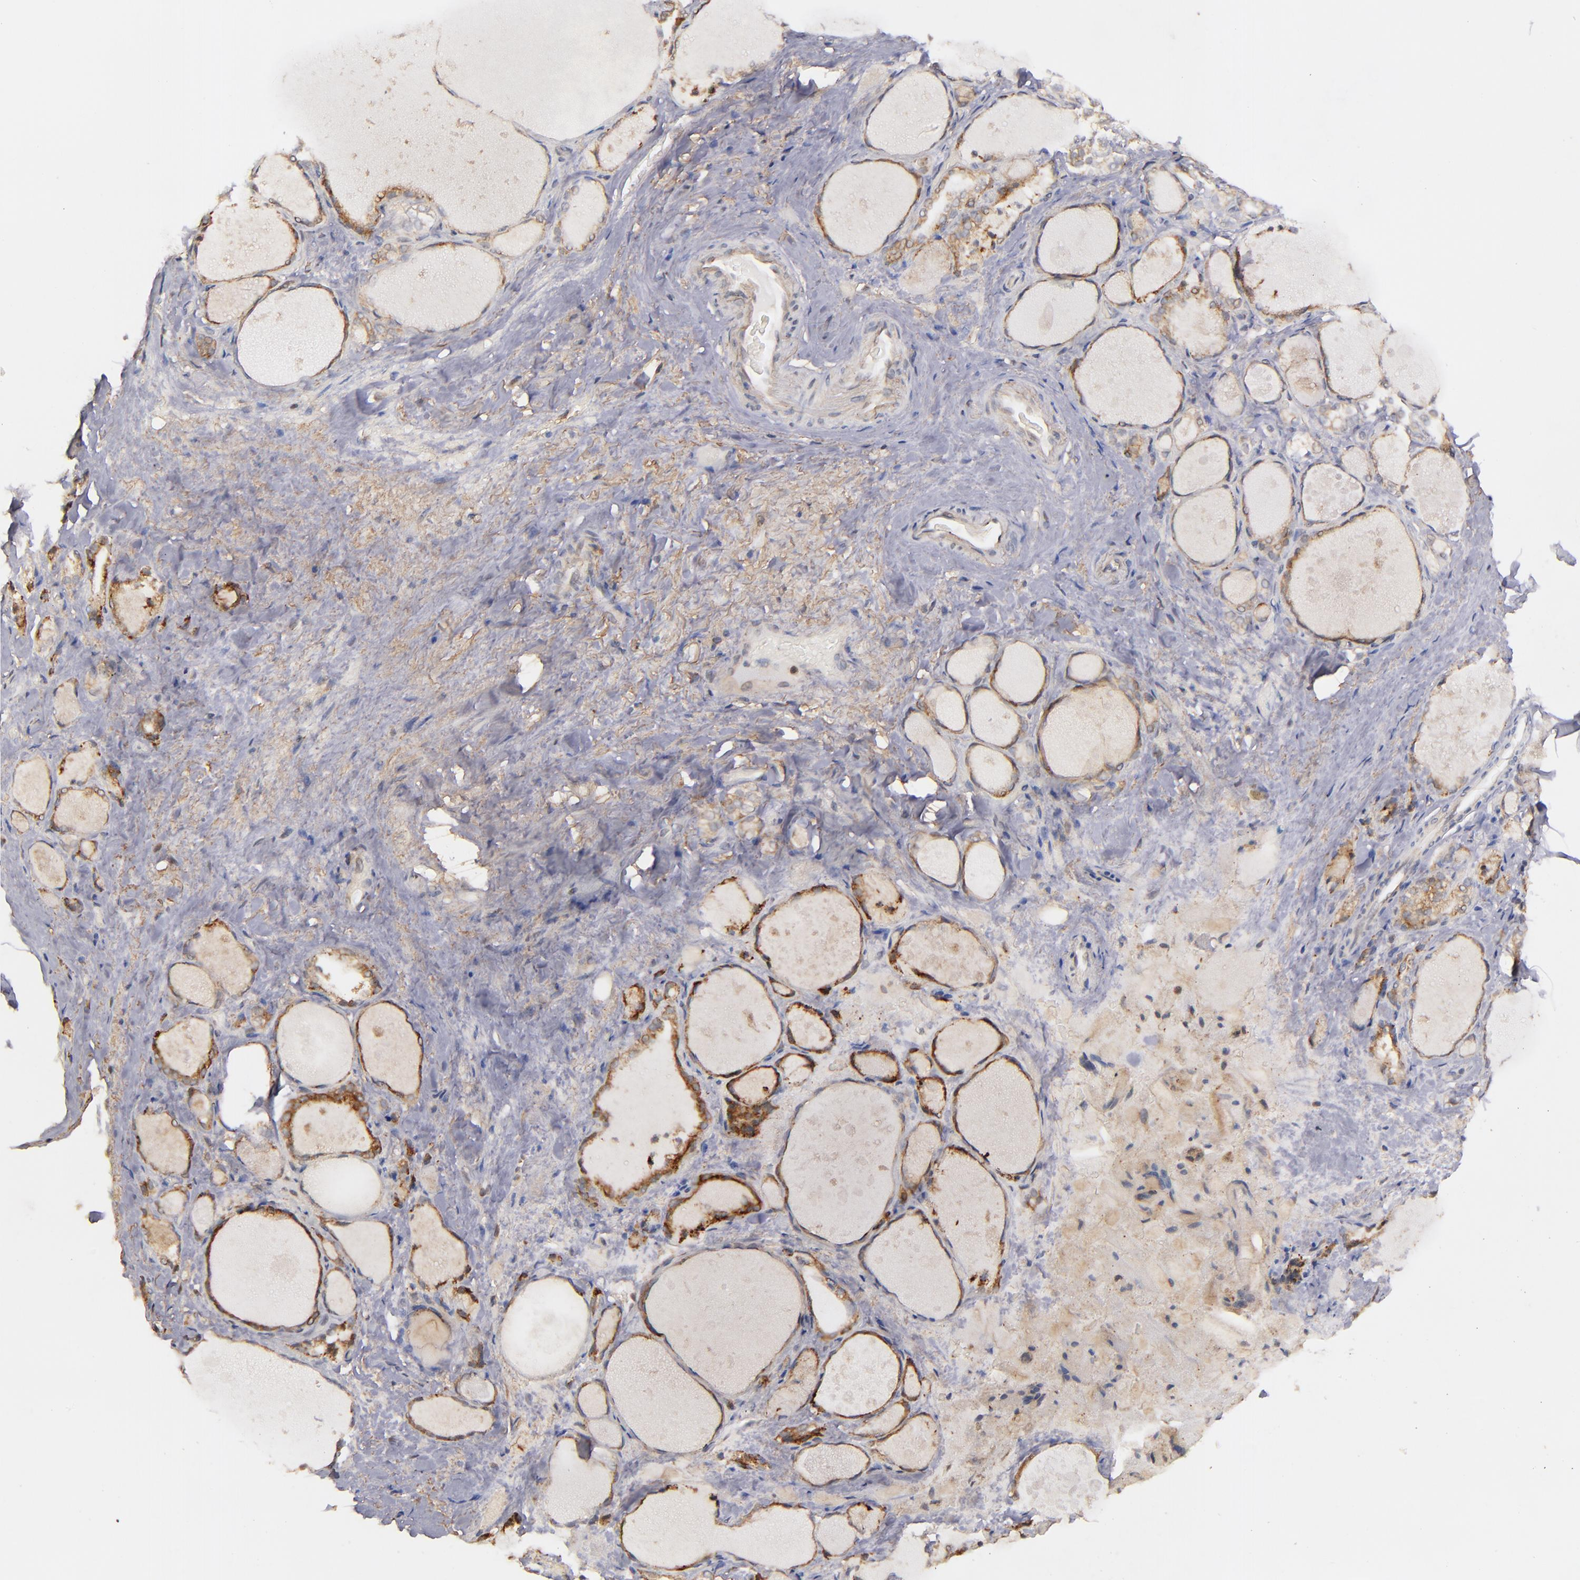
{"staining": {"intensity": "moderate", "quantity": ">75%", "location": "cytoplasmic/membranous"}, "tissue": "thyroid gland", "cell_type": "Glandular cells", "image_type": "normal", "snomed": [{"axis": "morphology", "description": "Normal tissue, NOS"}, {"axis": "topography", "description": "Thyroid gland"}], "caption": "Glandular cells exhibit moderate cytoplasmic/membranous positivity in approximately >75% of cells in normal thyroid gland. Using DAB (3,3'-diaminobenzidine) (brown) and hematoxylin (blue) stains, captured at high magnification using brightfield microscopy.", "gene": "ZFYVE1", "patient": {"sex": "female", "age": 75}}